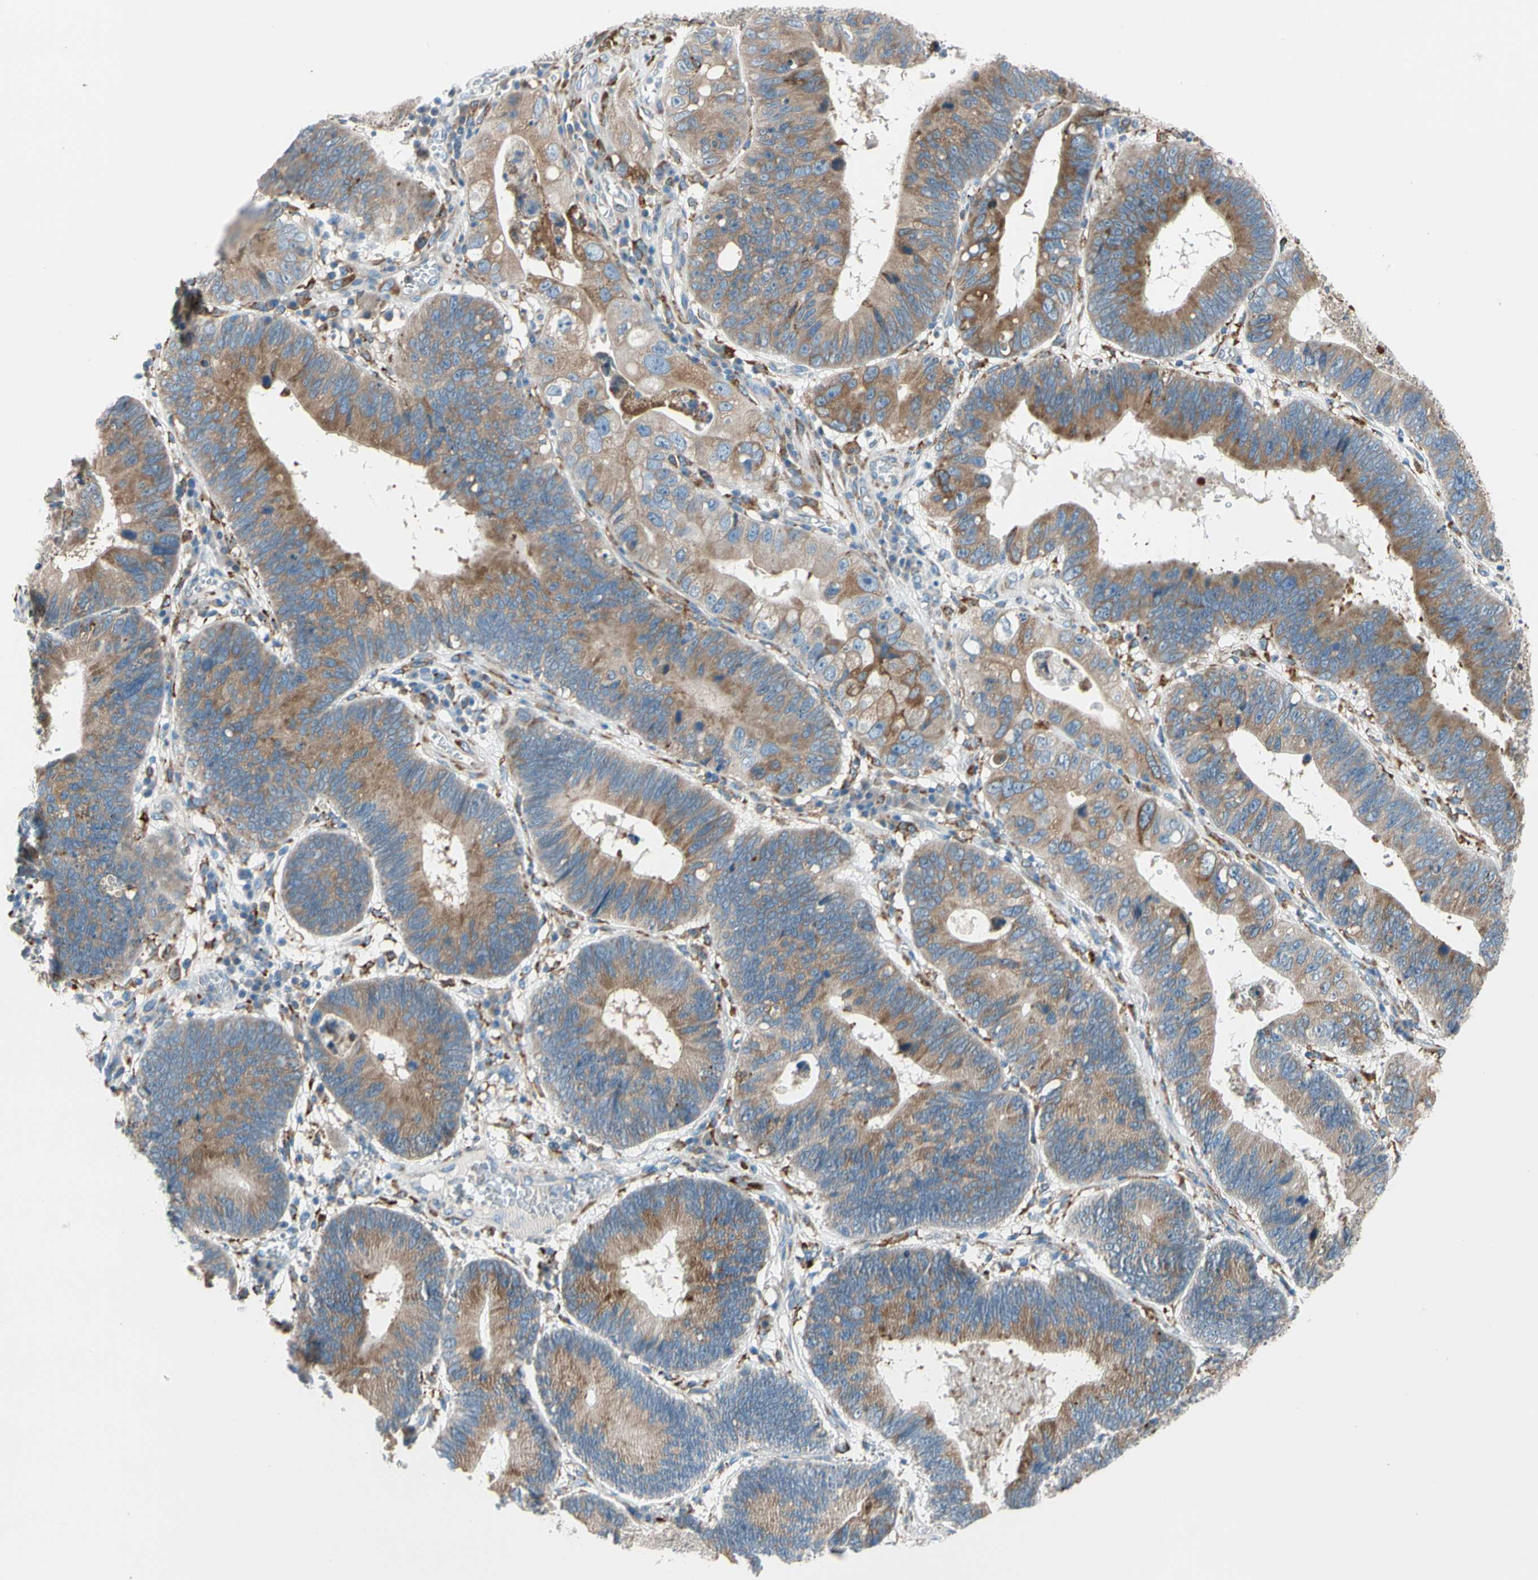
{"staining": {"intensity": "moderate", "quantity": ">75%", "location": "cytoplasmic/membranous"}, "tissue": "stomach cancer", "cell_type": "Tumor cells", "image_type": "cancer", "snomed": [{"axis": "morphology", "description": "Adenocarcinoma, NOS"}, {"axis": "topography", "description": "Stomach"}], "caption": "Approximately >75% of tumor cells in human stomach adenocarcinoma exhibit moderate cytoplasmic/membranous protein expression as visualized by brown immunohistochemical staining.", "gene": "LRPAP1", "patient": {"sex": "male", "age": 59}}